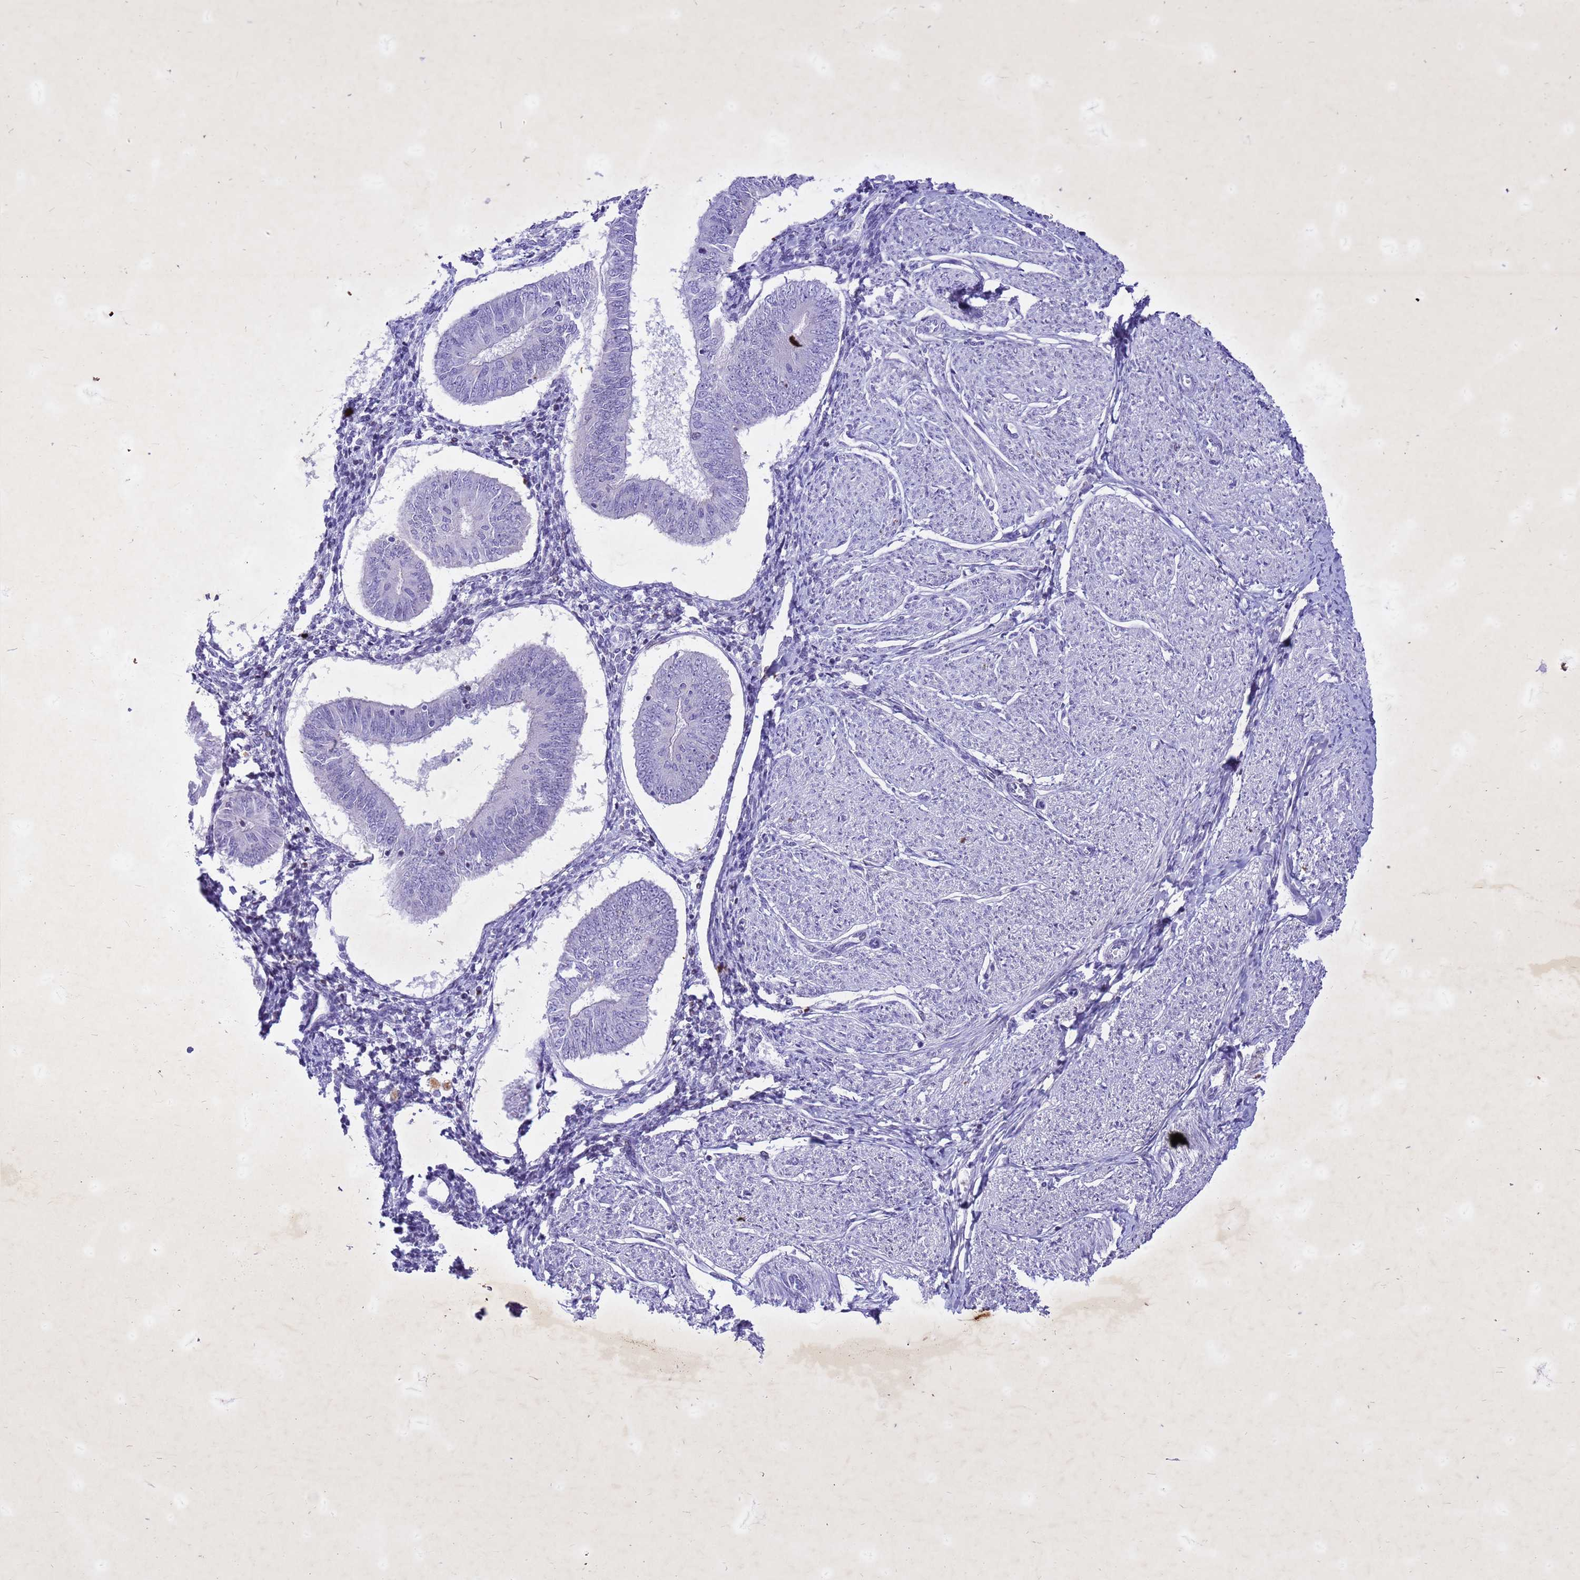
{"staining": {"intensity": "negative", "quantity": "none", "location": "none"}, "tissue": "endometrial cancer", "cell_type": "Tumor cells", "image_type": "cancer", "snomed": [{"axis": "morphology", "description": "Adenocarcinoma, NOS"}, {"axis": "topography", "description": "Endometrium"}], "caption": "DAB (3,3'-diaminobenzidine) immunohistochemical staining of endometrial adenocarcinoma demonstrates no significant staining in tumor cells.", "gene": "COPS9", "patient": {"sex": "female", "age": 58}}